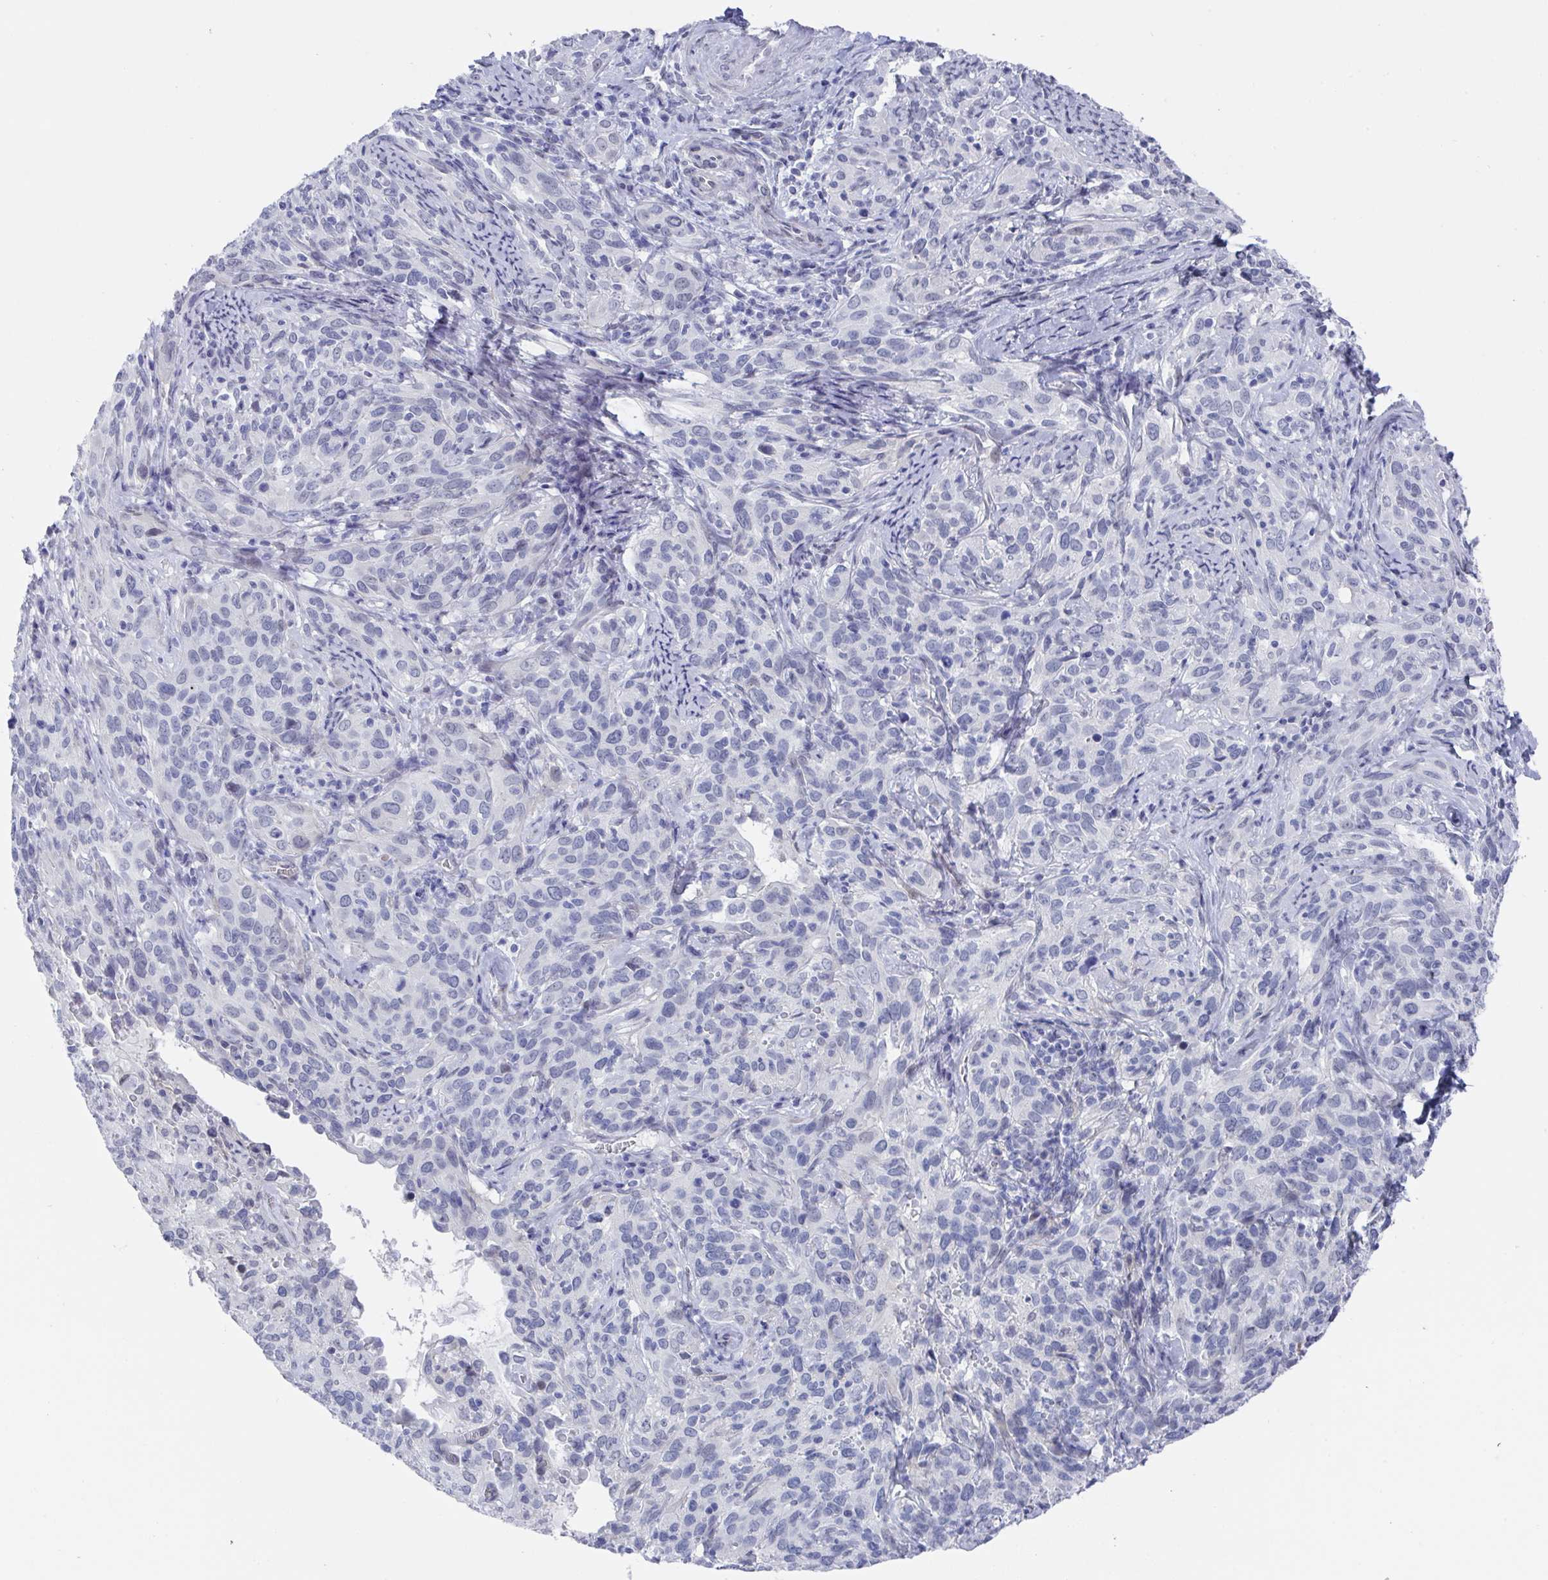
{"staining": {"intensity": "weak", "quantity": "25%-75%", "location": "nuclear"}, "tissue": "cervical cancer", "cell_type": "Tumor cells", "image_type": "cancer", "snomed": [{"axis": "morphology", "description": "Squamous cell carcinoma, NOS"}, {"axis": "topography", "description": "Cervix"}], "caption": "Immunohistochemical staining of human squamous cell carcinoma (cervical) reveals low levels of weak nuclear protein expression in about 25%-75% of tumor cells. Ihc stains the protein of interest in brown and the nuclei are stained blue.", "gene": "MFSD4A", "patient": {"sex": "female", "age": 51}}